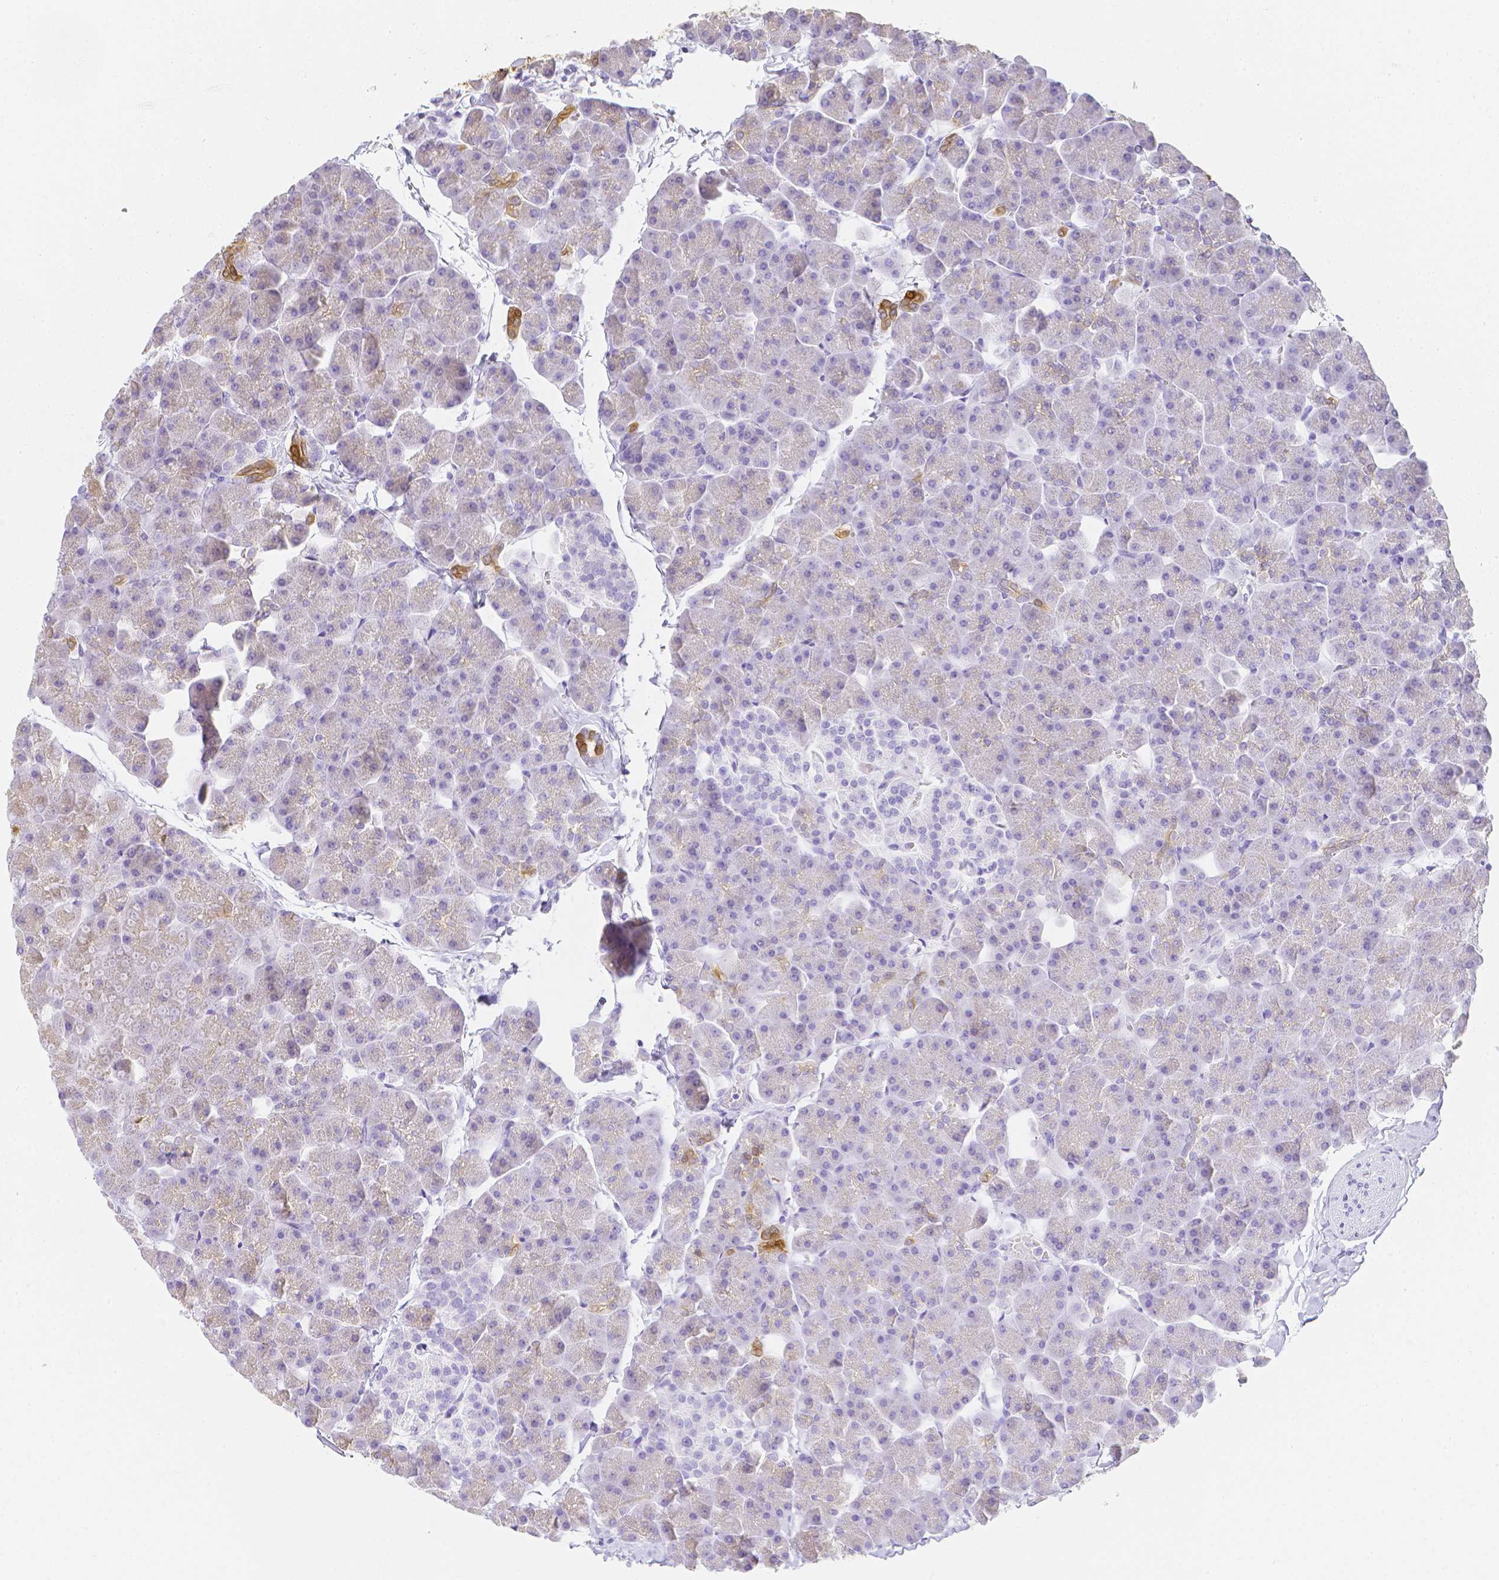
{"staining": {"intensity": "moderate", "quantity": "<25%", "location": "cytoplasmic/membranous"}, "tissue": "pancreas", "cell_type": "Exocrine glandular cells", "image_type": "normal", "snomed": [{"axis": "morphology", "description": "Normal tissue, NOS"}, {"axis": "topography", "description": "Pancreas"}], "caption": "Normal pancreas demonstrates moderate cytoplasmic/membranous expression in approximately <25% of exocrine glandular cells, visualized by immunohistochemistry.", "gene": "LGALS4", "patient": {"sex": "male", "age": 35}}